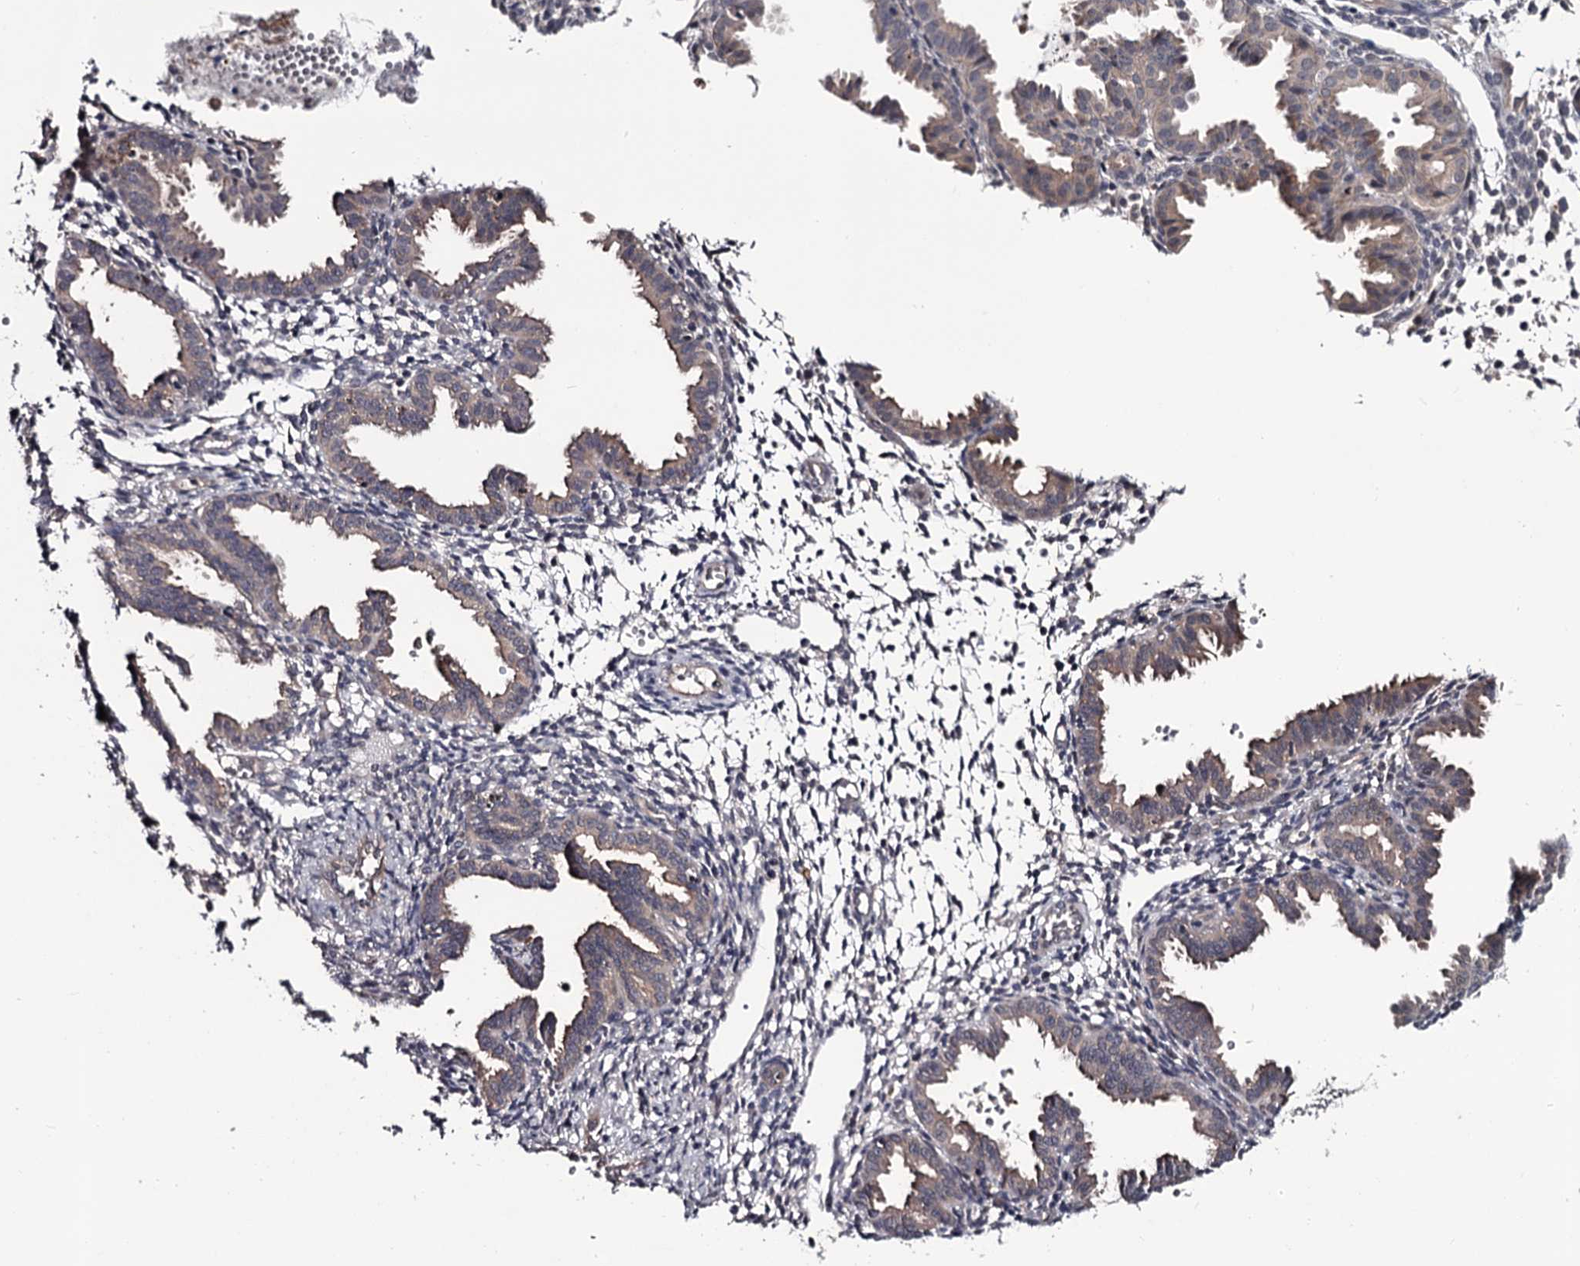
{"staining": {"intensity": "negative", "quantity": "none", "location": "none"}, "tissue": "endometrium", "cell_type": "Cells in endometrial stroma", "image_type": "normal", "snomed": [{"axis": "morphology", "description": "Normal tissue, NOS"}, {"axis": "topography", "description": "Endometrium"}], "caption": "This micrograph is of benign endometrium stained with immunohistochemistry to label a protein in brown with the nuclei are counter-stained blue. There is no expression in cells in endometrial stroma. (DAB immunohistochemistry with hematoxylin counter stain).", "gene": "DAO", "patient": {"sex": "female", "age": 33}}